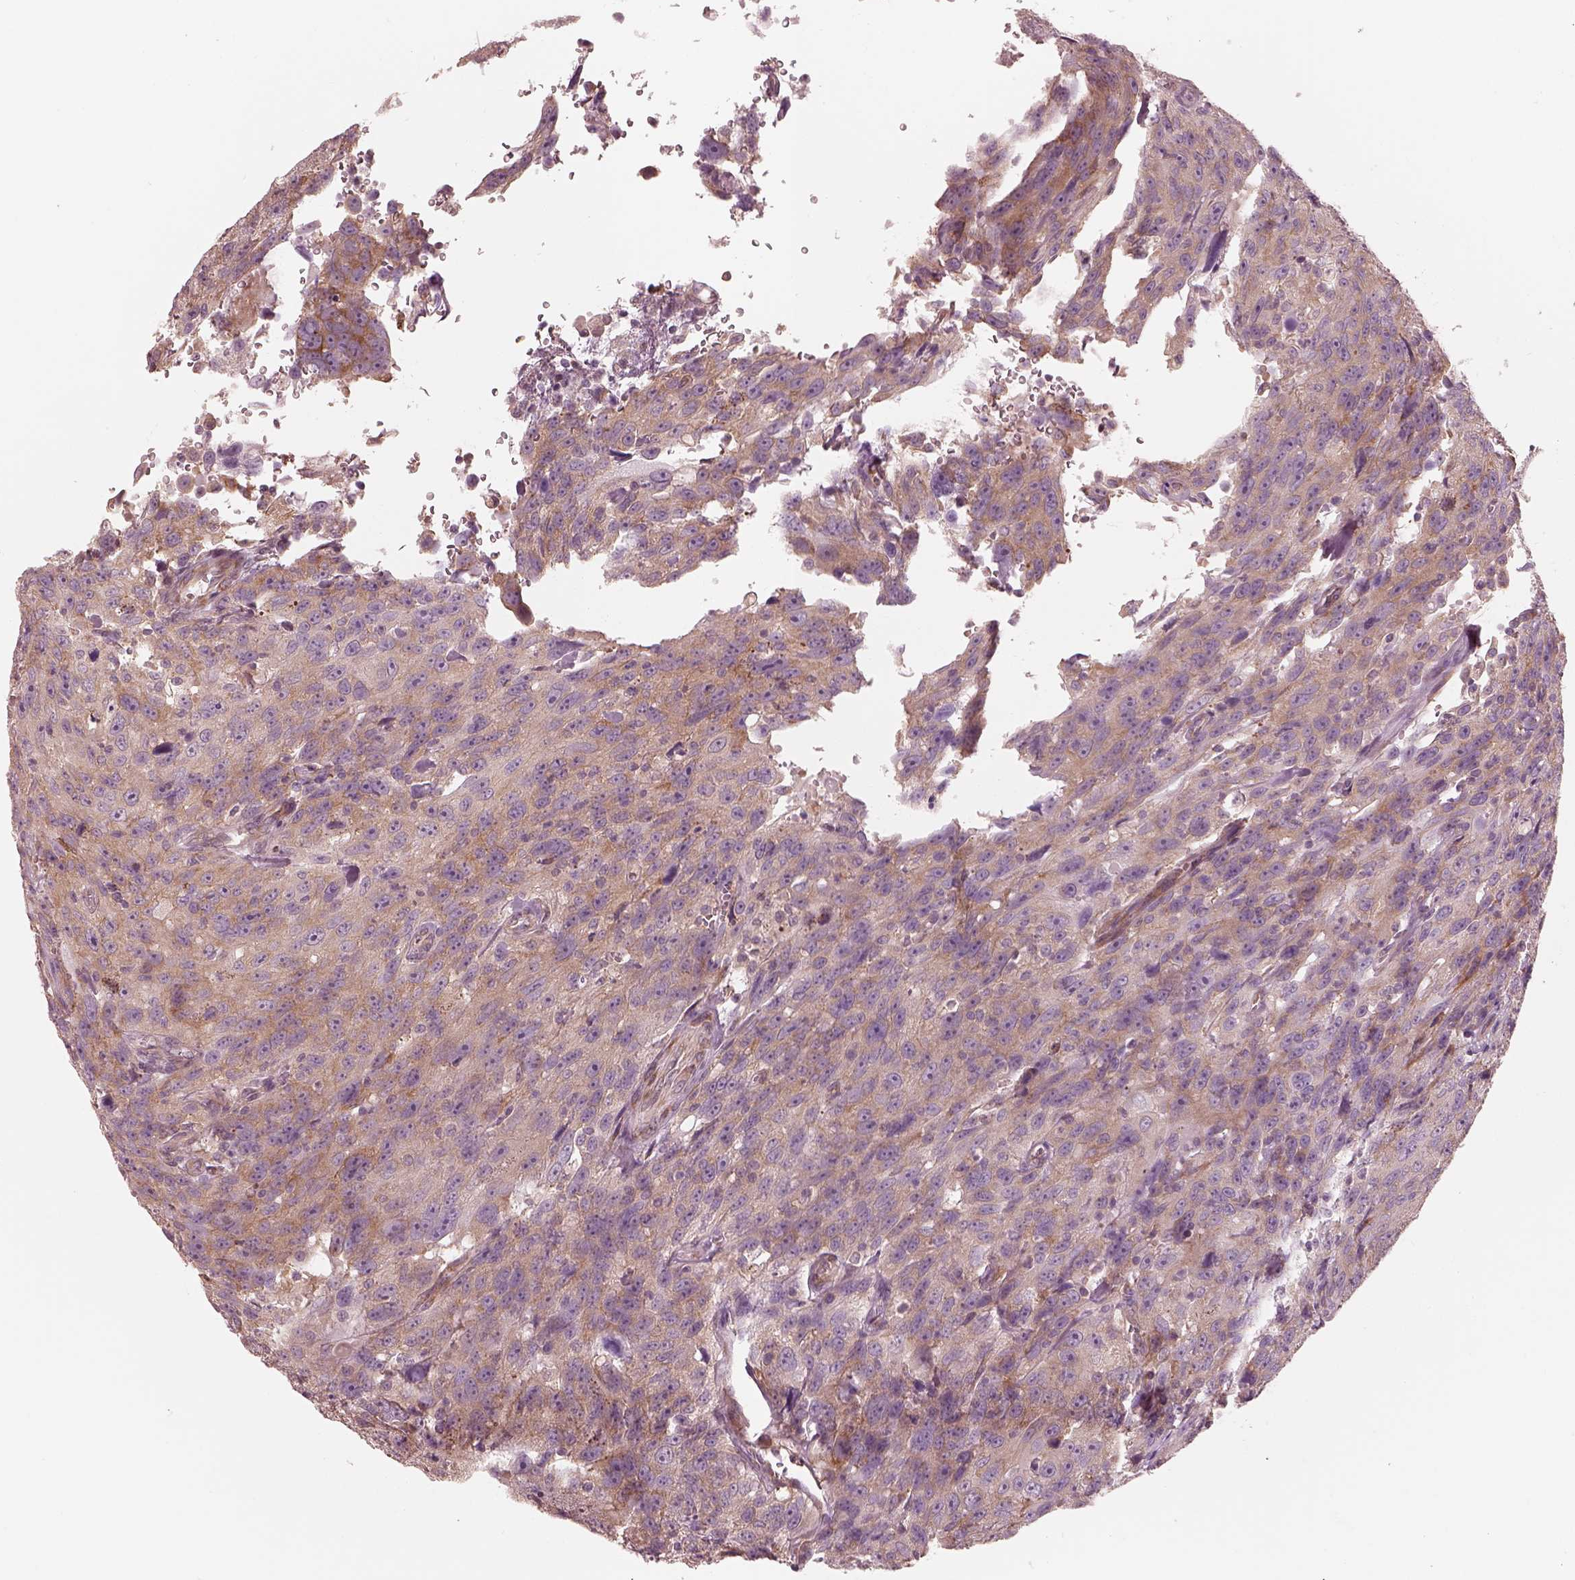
{"staining": {"intensity": "moderate", "quantity": "<25%", "location": "cytoplasmic/membranous"}, "tissue": "urothelial cancer", "cell_type": "Tumor cells", "image_type": "cancer", "snomed": [{"axis": "morphology", "description": "Urothelial carcinoma, NOS"}, {"axis": "morphology", "description": "Urothelial carcinoma, High grade"}, {"axis": "topography", "description": "Urinary bladder"}], "caption": "Immunohistochemistry (IHC) image of neoplastic tissue: urothelial cancer stained using immunohistochemistry displays low levels of moderate protein expression localized specifically in the cytoplasmic/membranous of tumor cells, appearing as a cytoplasmic/membranous brown color.", "gene": "RAB3C", "patient": {"sex": "female", "age": 73}}